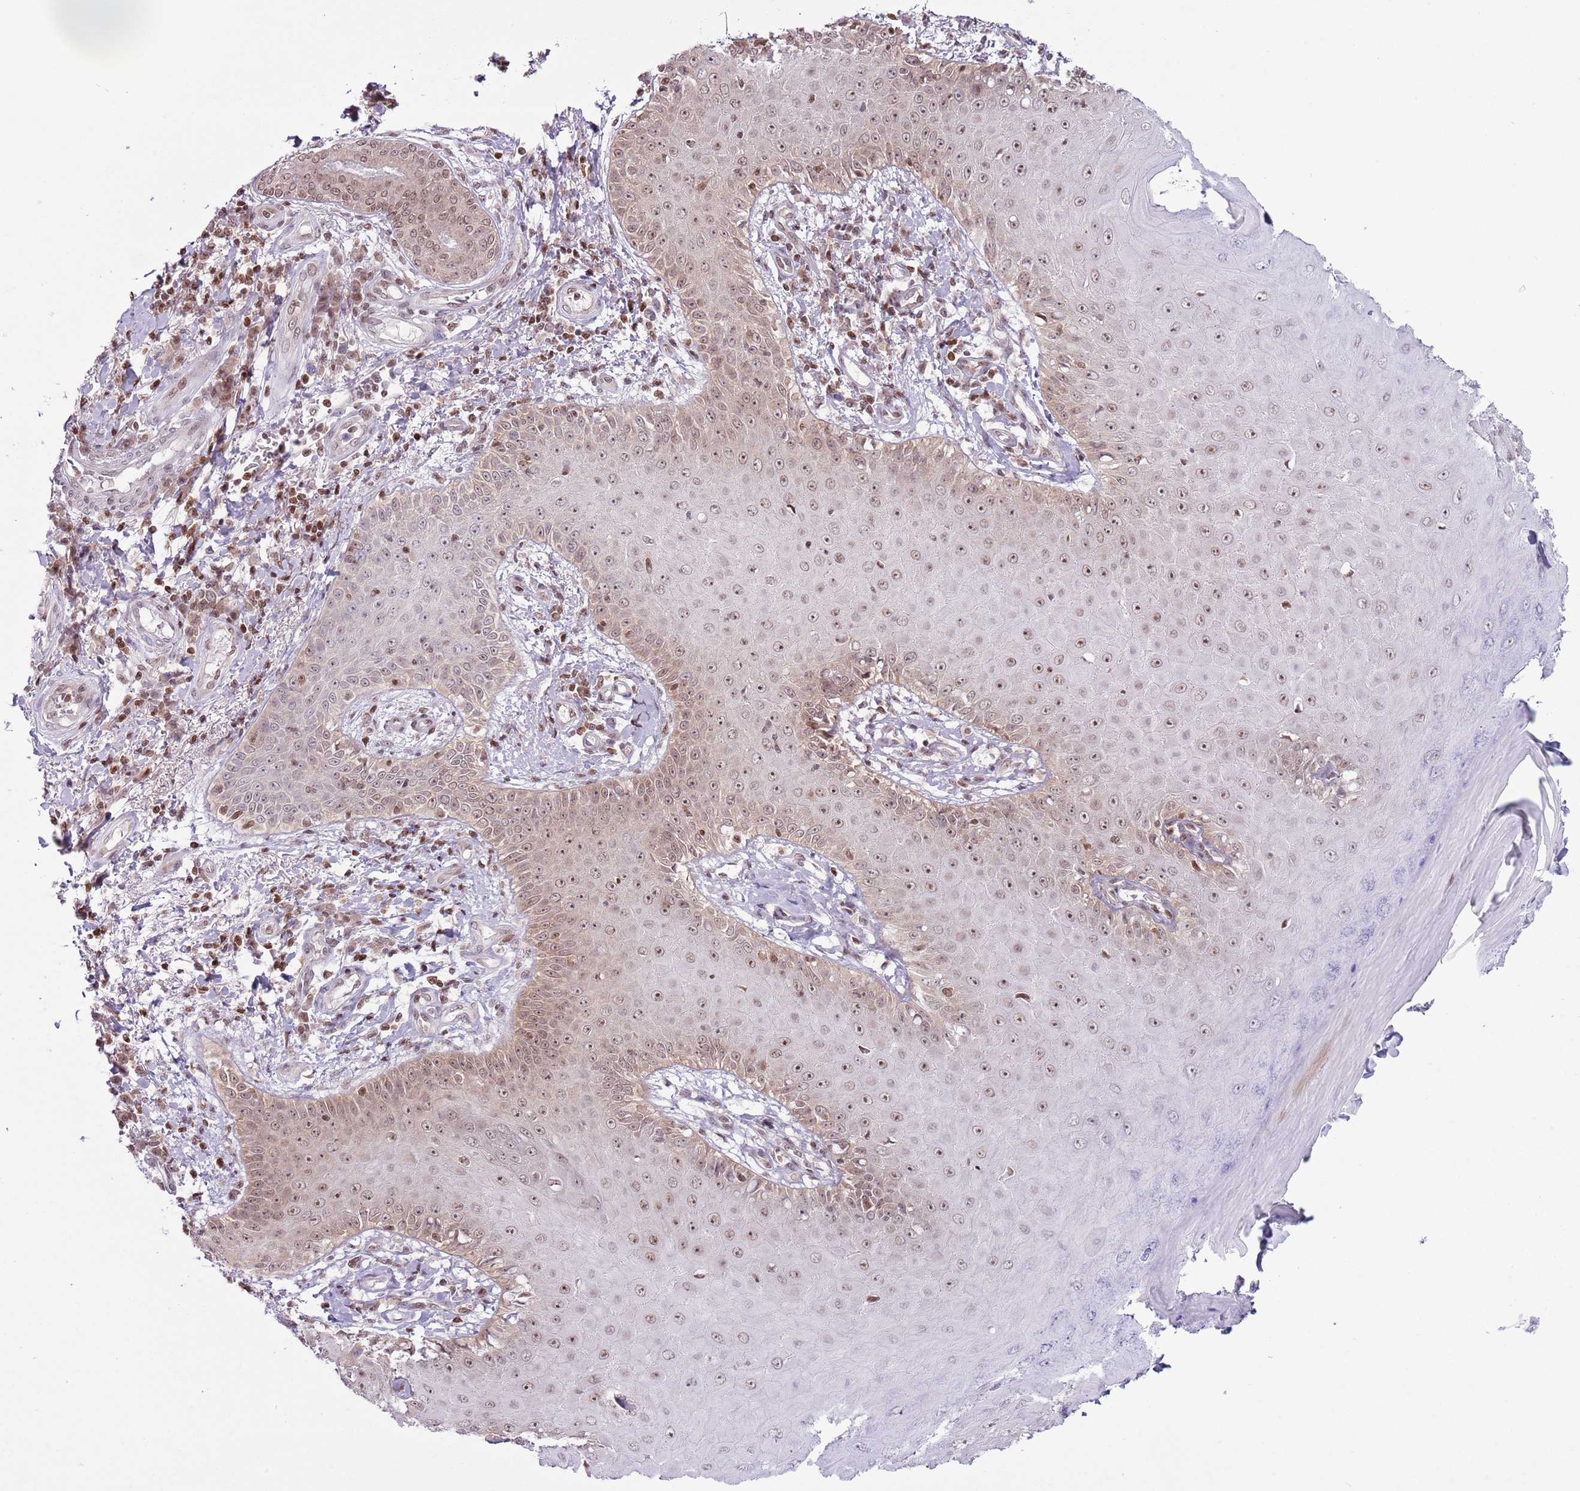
{"staining": {"intensity": "weak", "quantity": "25%-75%", "location": "nuclear"}, "tissue": "skin cancer", "cell_type": "Tumor cells", "image_type": "cancer", "snomed": [{"axis": "morphology", "description": "Squamous cell carcinoma, NOS"}, {"axis": "topography", "description": "Skin"}], "caption": "Immunohistochemistry (IHC) of human skin cancer (squamous cell carcinoma) displays low levels of weak nuclear expression in approximately 25%-75% of tumor cells.", "gene": "SELENOH", "patient": {"sex": "male", "age": 70}}